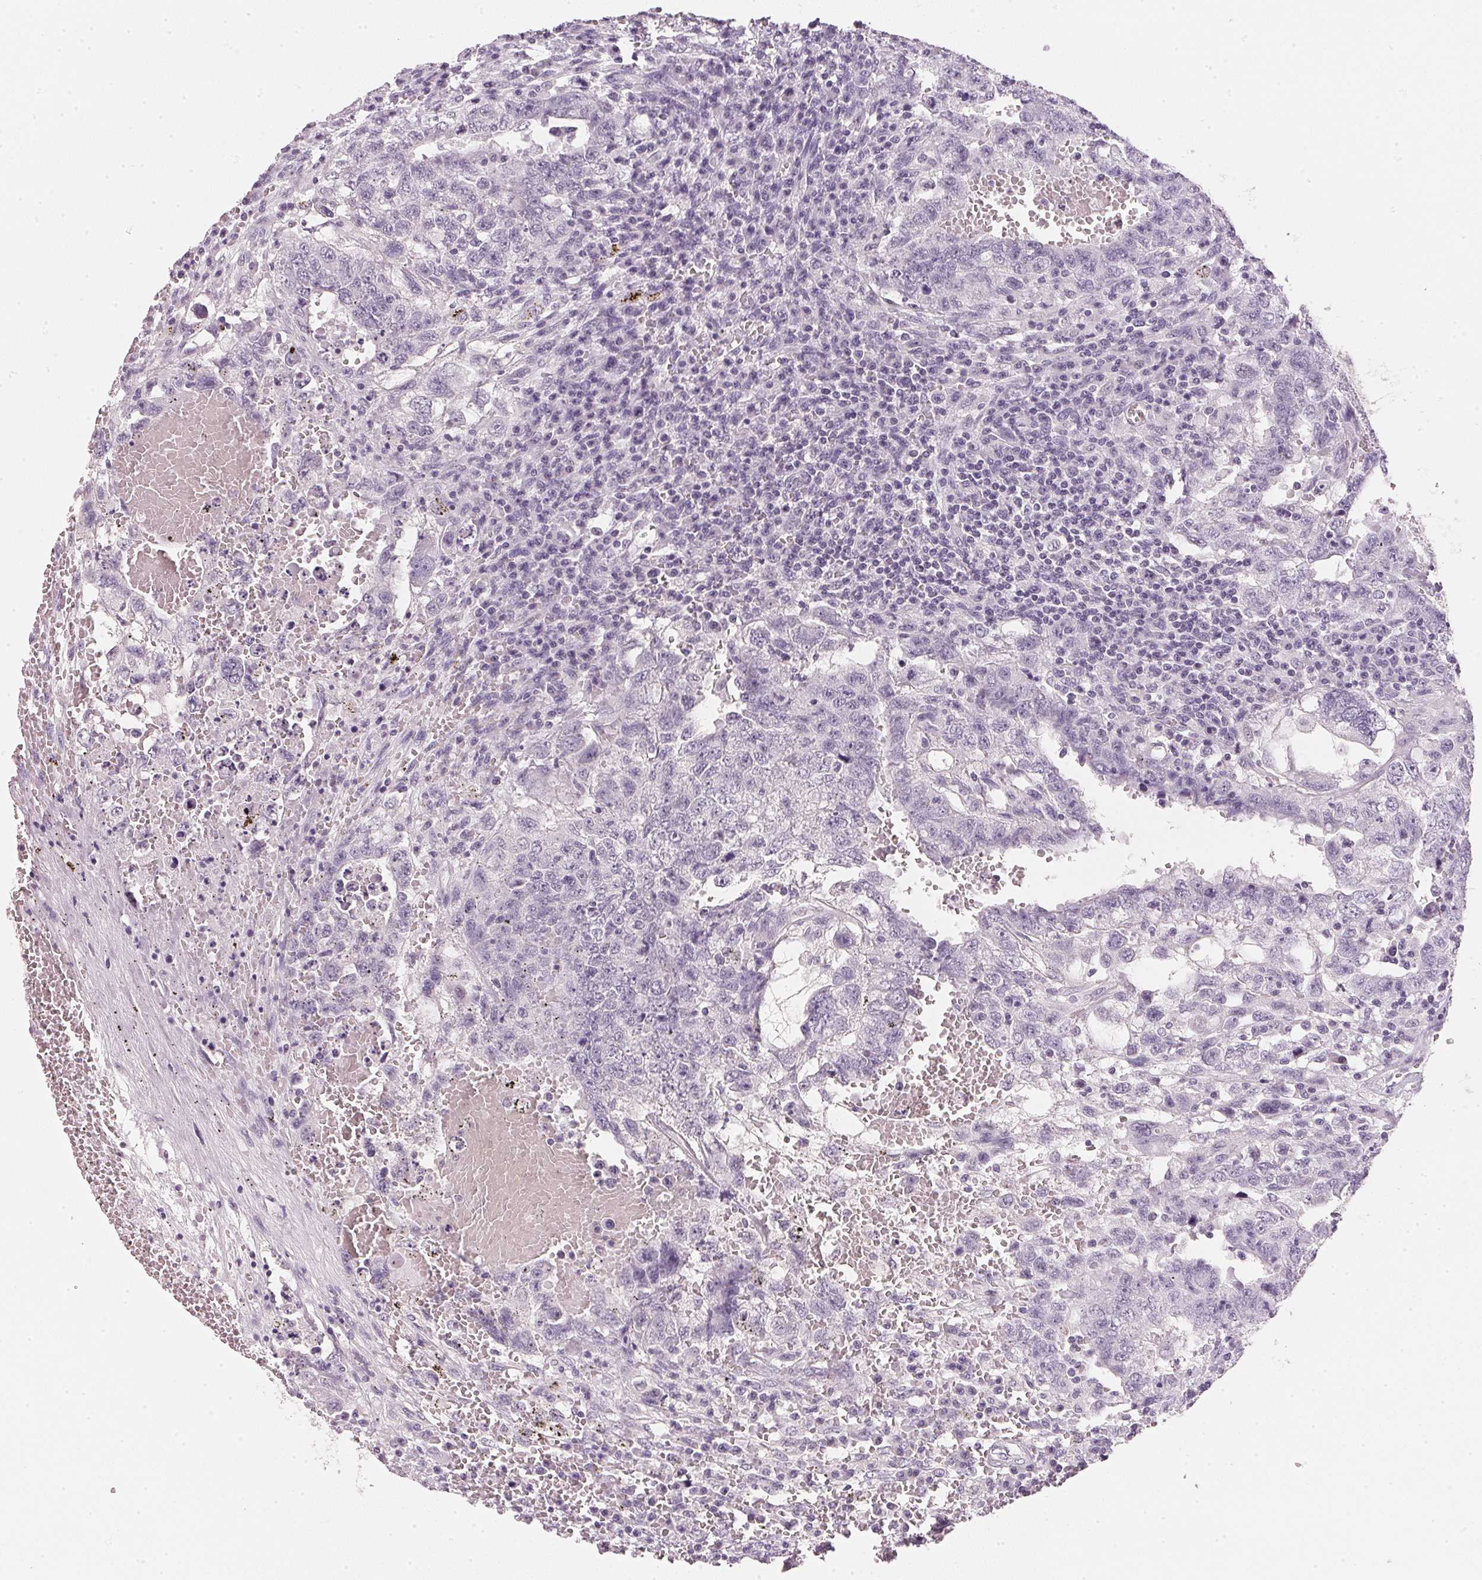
{"staining": {"intensity": "negative", "quantity": "none", "location": "none"}, "tissue": "testis cancer", "cell_type": "Tumor cells", "image_type": "cancer", "snomed": [{"axis": "morphology", "description": "Carcinoma, Embryonal, NOS"}, {"axis": "topography", "description": "Testis"}], "caption": "An immunohistochemistry (IHC) image of testis cancer is shown. There is no staining in tumor cells of testis cancer.", "gene": "IGFBP1", "patient": {"sex": "male", "age": 26}}